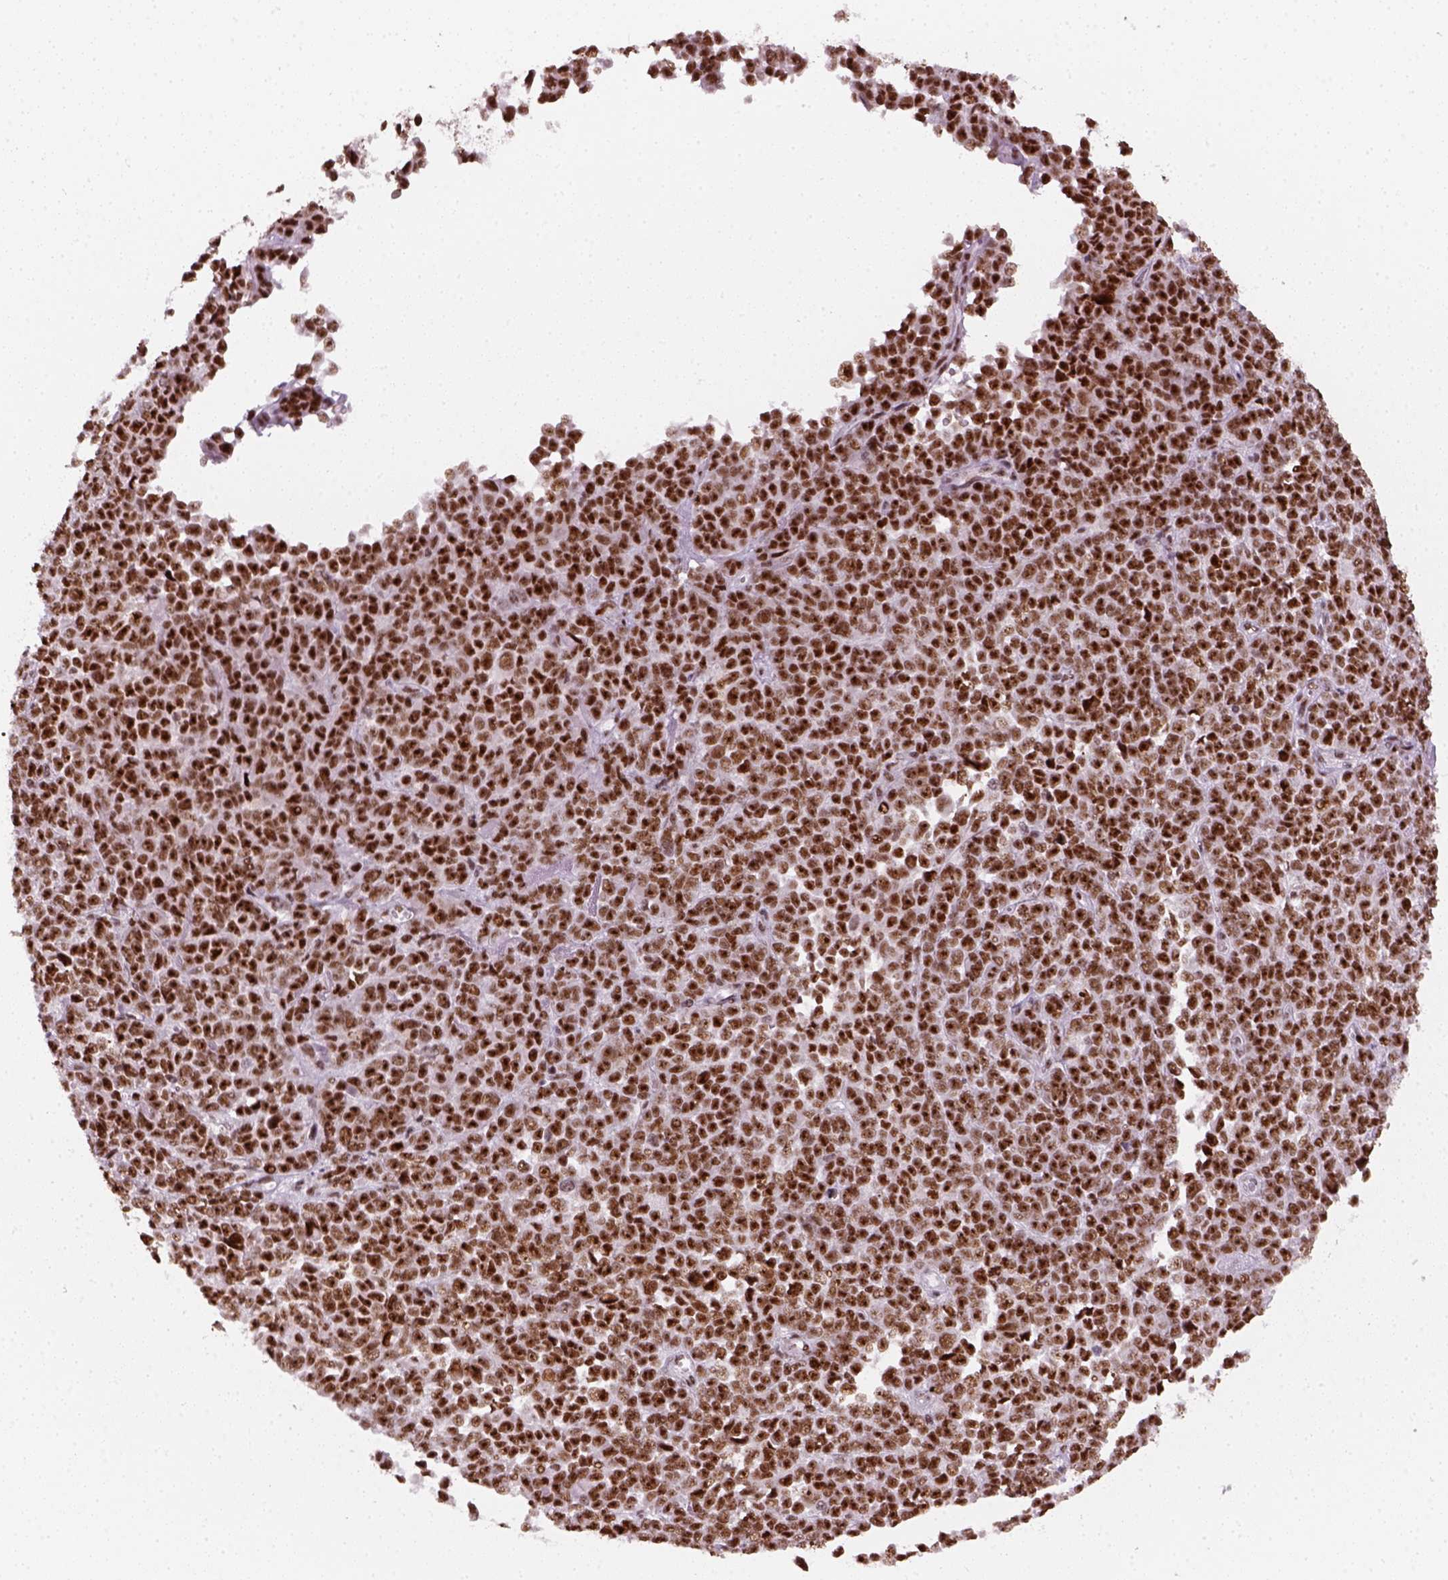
{"staining": {"intensity": "strong", "quantity": ">75%", "location": "nuclear"}, "tissue": "melanoma", "cell_type": "Tumor cells", "image_type": "cancer", "snomed": [{"axis": "morphology", "description": "Malignant melanoma, NOS"}, {"axis": "topography", "description": "Skin"}], "caption": "A brown stain highlights strong nuclear positivity of a protein in human melanoma tumor cells.", "gene": "GTF2F1", "patient": {"sex": "female", "age": 95}}